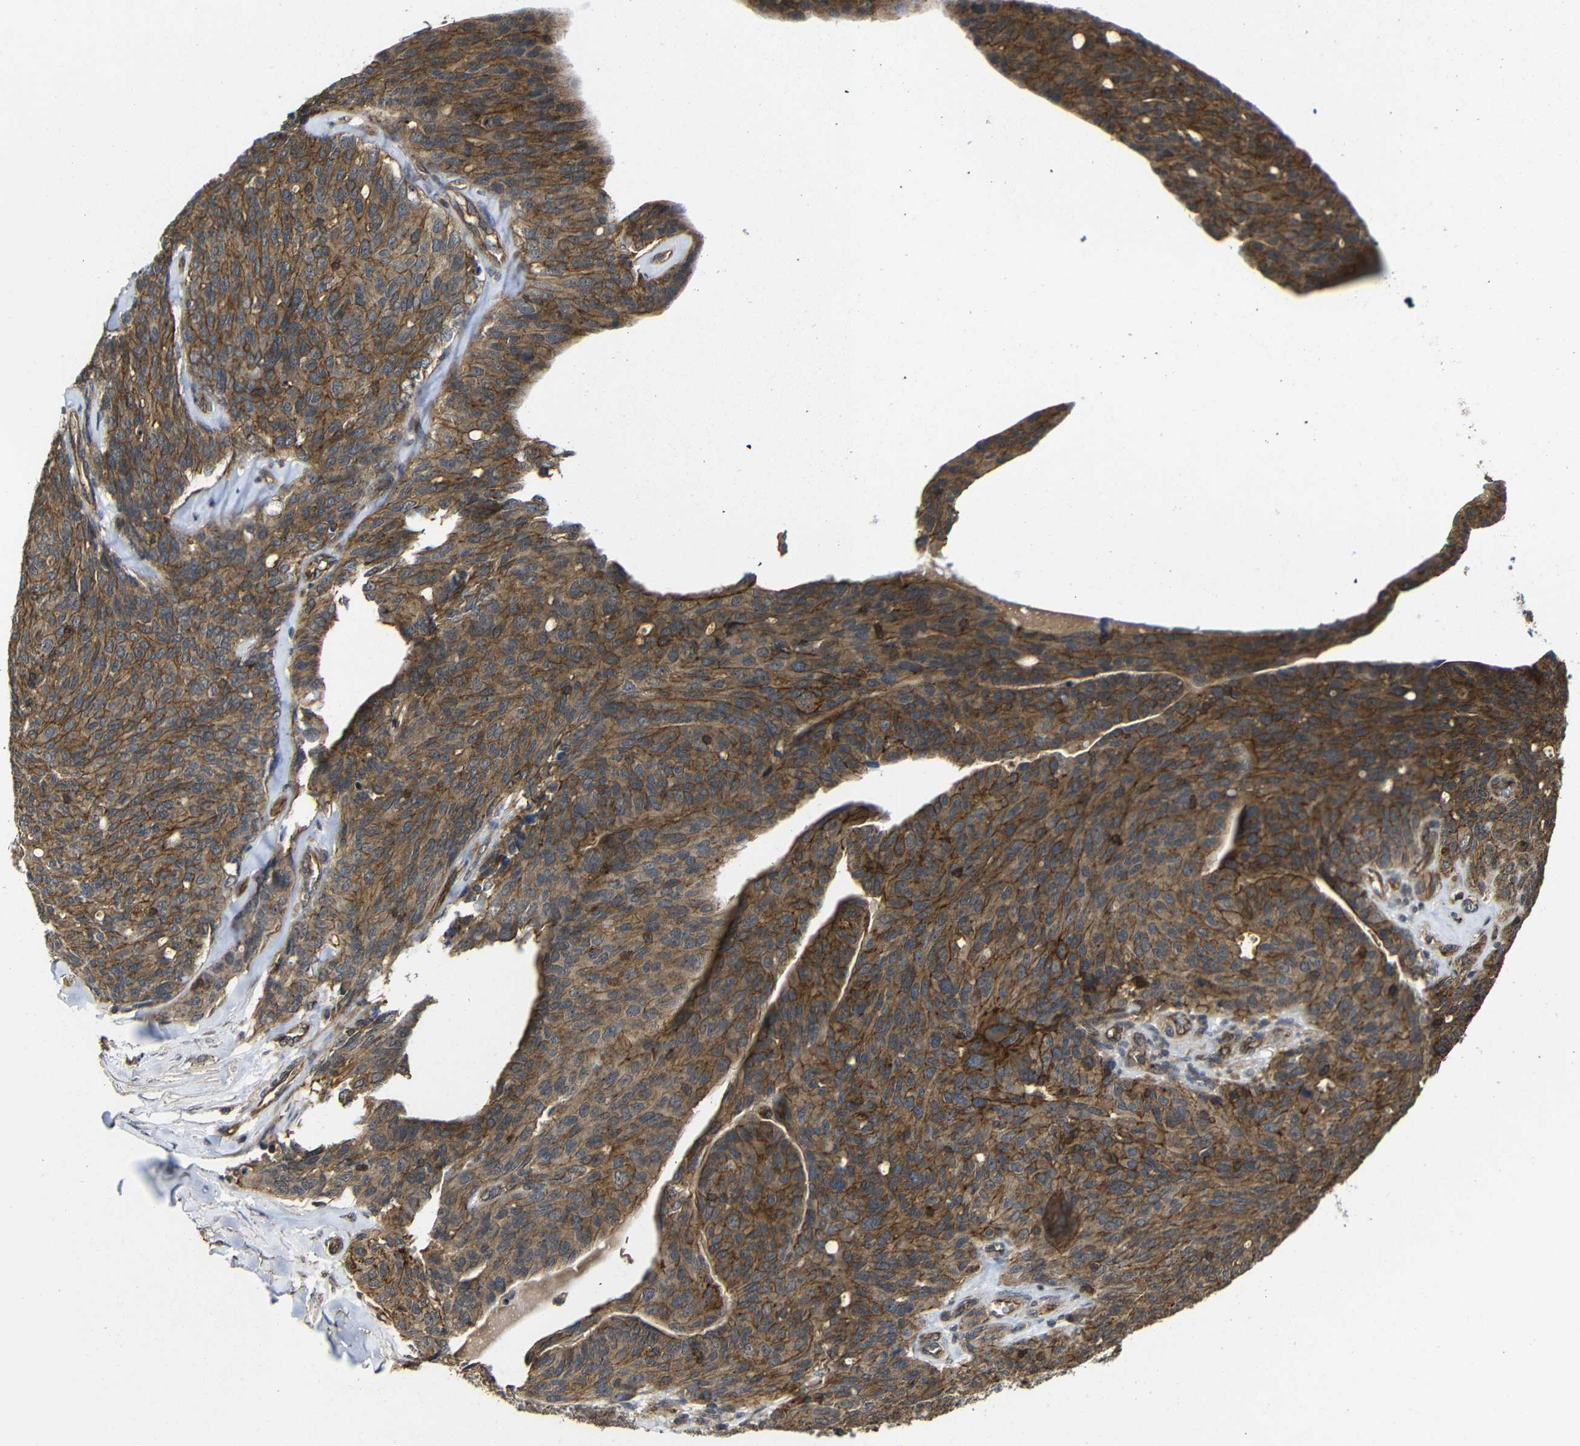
{"staining": {"intensity": "moderate", "quantity": ">75%", "location": "cytoplasmic/membranous"}, "tissue": "ovarian cancer", "cell_type": "Tumor cells", "image_type": "cancer", "snomed": [{"axis": "morphology", "description": "Carcinoma, endometroid"}, {"axis": "topography", "description": "Ovary"}], "caption": "About >75% of tumor cells in ovarian endometroid carcinoma demonstrate moderate cytoplasmic/membranous protein staining as visualized by brown immunohistochemical staining.", "gene": "NANOS1", "patient": {"sex": "female", "age": 60}}